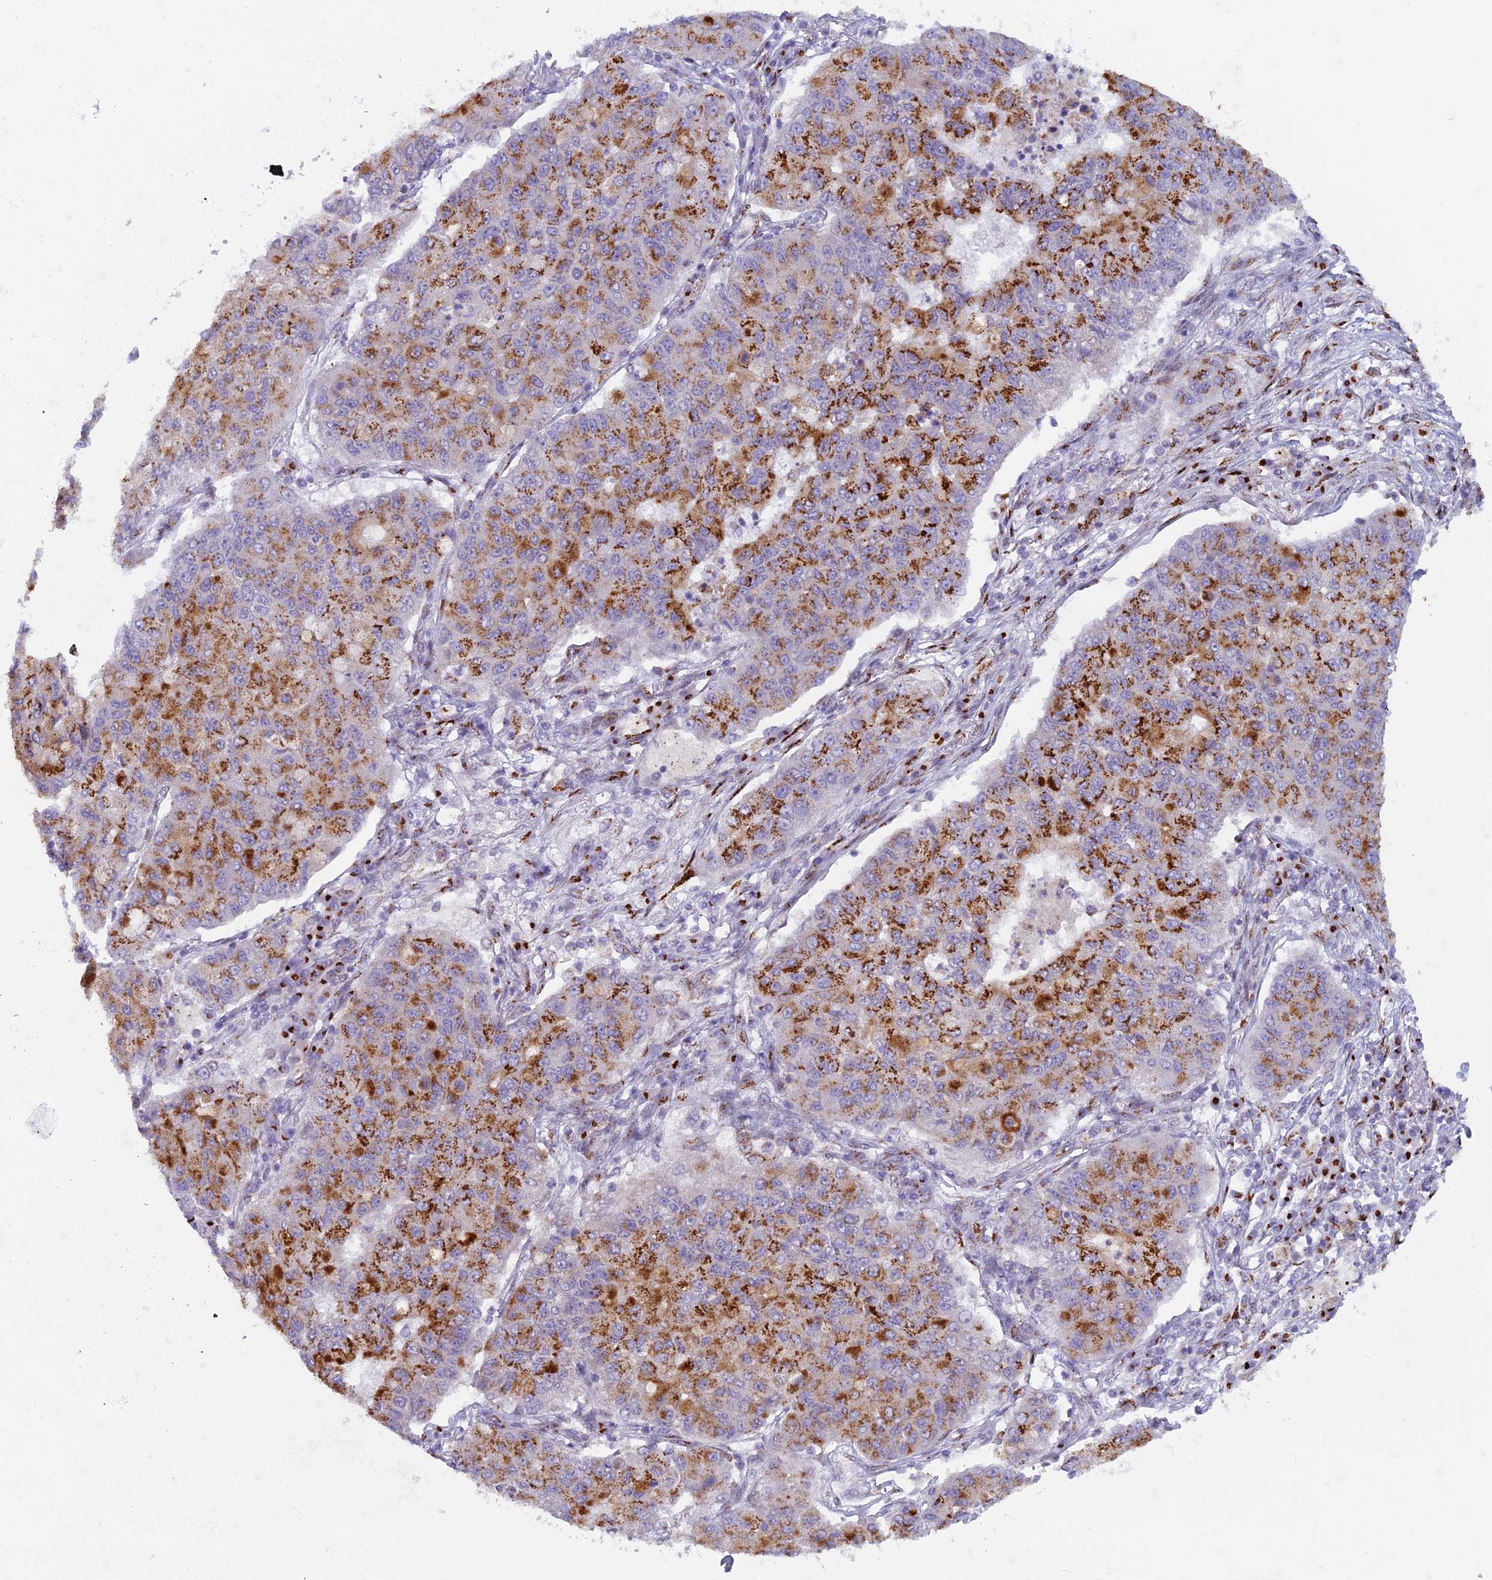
{"staining": {"intensity": "strong", "quantity": ">75%", "location": "cytoplasmic/membranous"}, "tissue": "lung cancer", "cell_type": "Tumor cells", "image_type": "cancer", "snomed": [{"axis": "morphology", "description": "Squamous cell carcinoma, NOS"}, {"axis": "topography", "description": "Lung"}], "caption": "Lung cancer was stained to show a protein in brown. There is high levels of strong cytoplasmic/membranous staining in approximately >75% of tumor cells.", "gene": "FAM3C", "patient": {"sex": "male", "age": 74}}